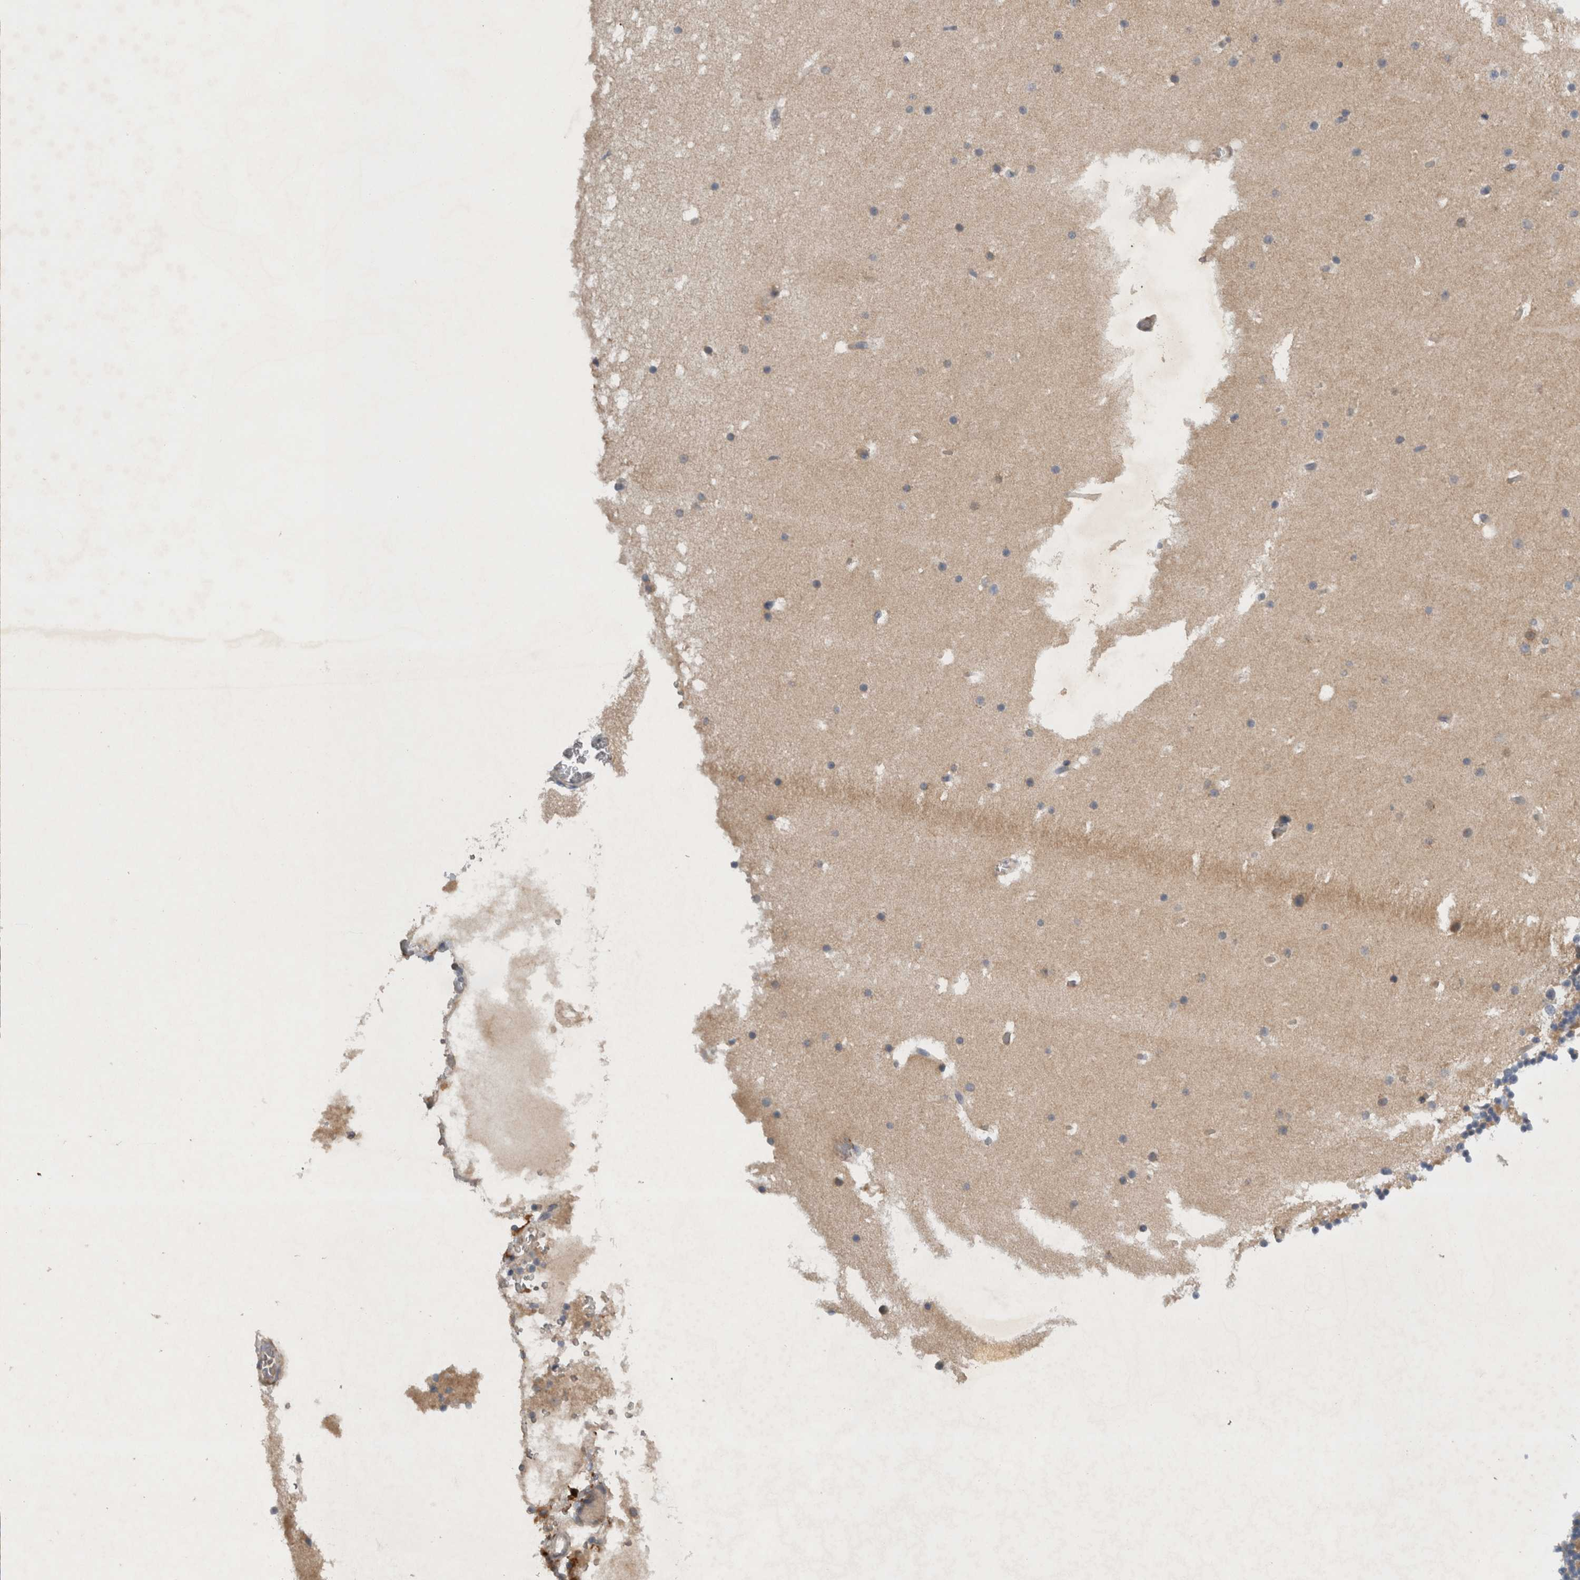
{"staining": {"intensity": "weak", "quantity": ">75%", "location": "cytoplasmic/membranous"}, "tissue": "cerebellum", "cell_type": "Cells in granular layer", "image_type": "normal", "snomed": [{"axis": "morphology", "description": "Normal tissue, NOS"}, {"axis": "topography", "description": "Cerebellum"}], "caption": "IHC histopathology image of benign cerebellum: cerebellum stained using immunohistochemistry demonstrates low levels of weak protein expression localized specifically in the cytoplasmic/membranous of cells in granular layer, appearing as a cytoplasmic/membranous brown color.", "gene": "SCARA5", "patient": {"sex": "male", "age": 57}}